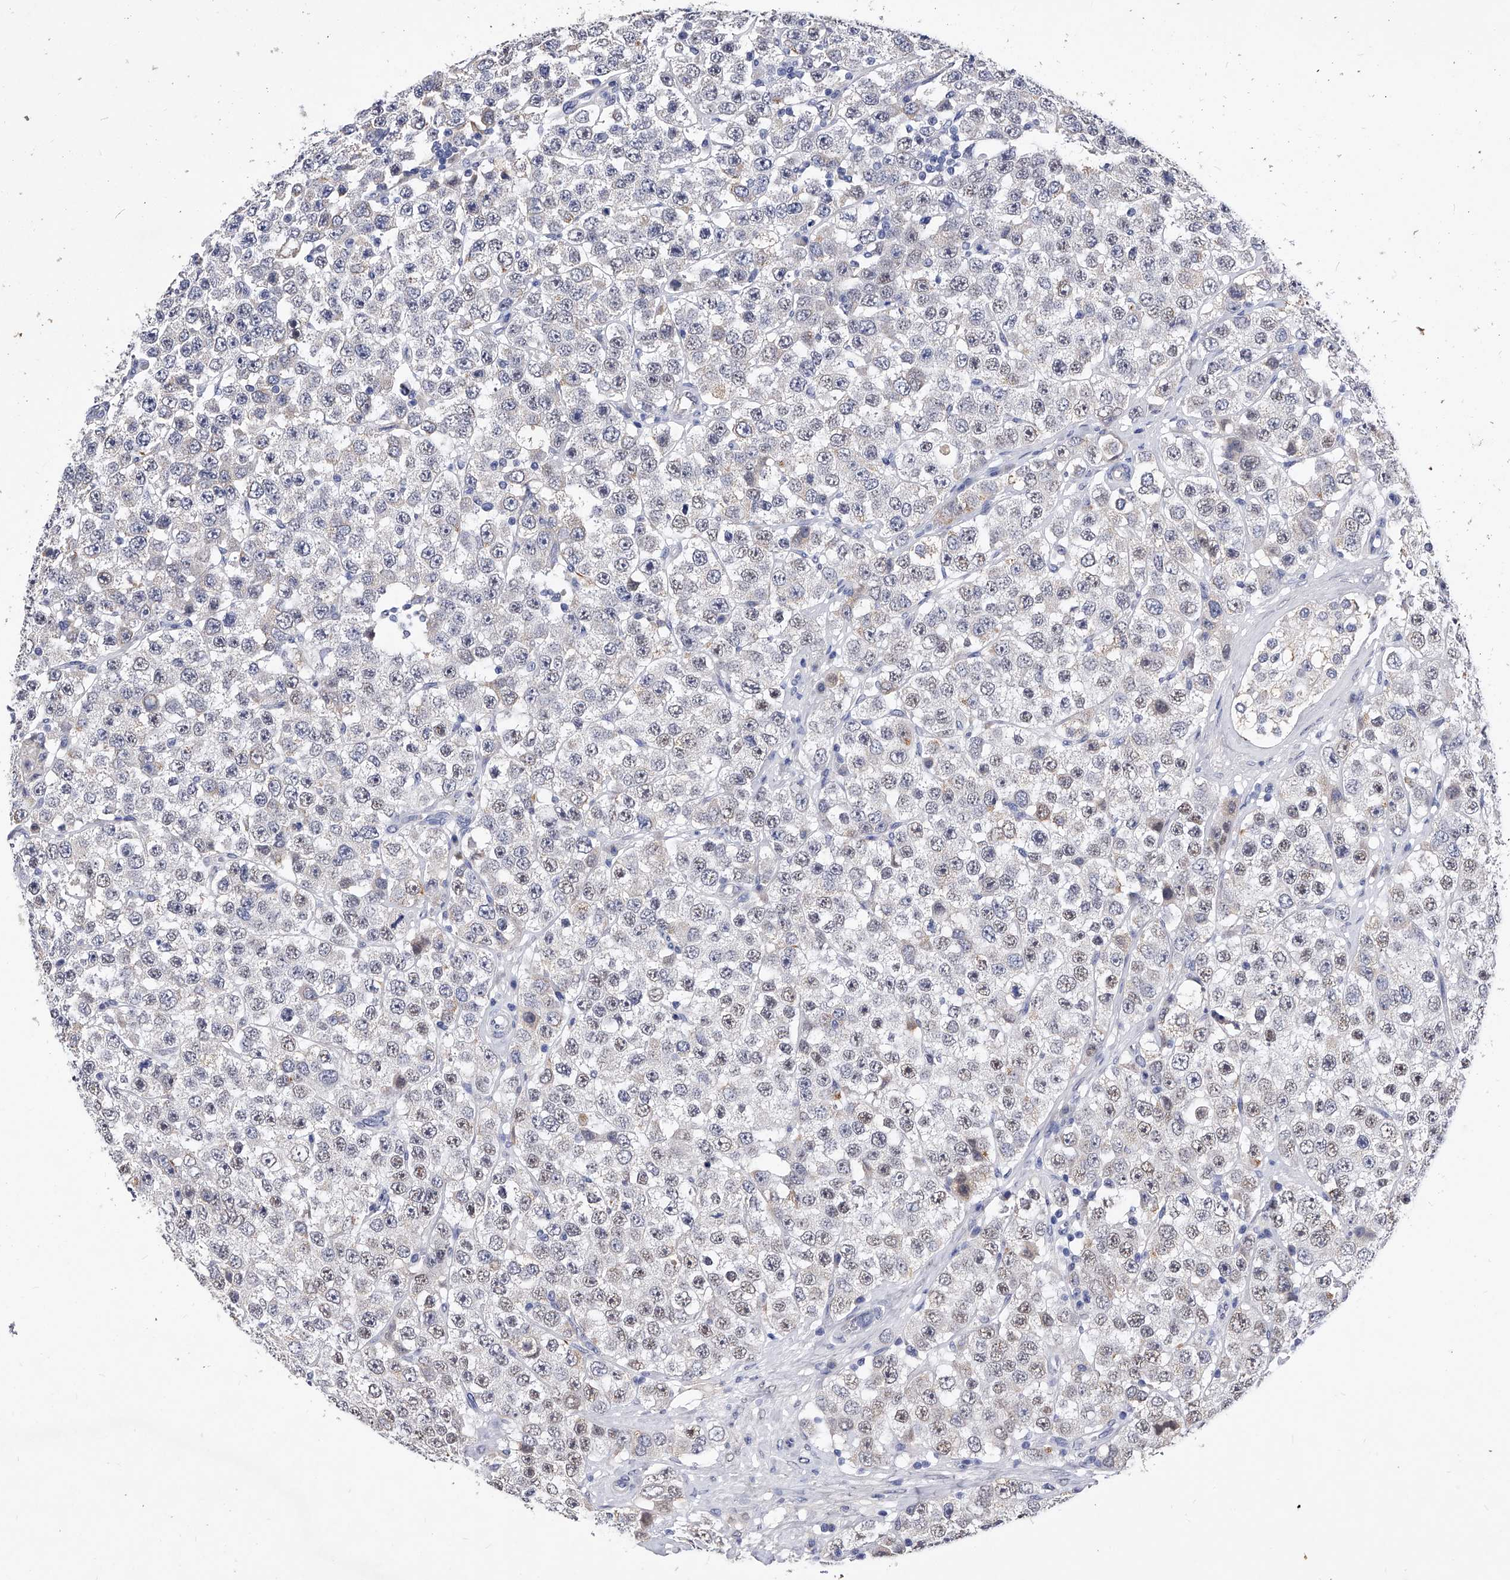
{"staining": {"intensity": "weak", "quantity": "<25%", "location": "nuclear"}, "tissue": "testis cancer", "cell_type": "Tumor cells", "image_type": "cancer", "snomed": [{"axis": "morphology", "description": "Seminoma, NOS"}, {"axis": "topography", "description": "Testis"}], "caption": "This is an immunohistochemistry image of testis cancer. There is no expression in tumor cells.", "gene": "ZNF529", "patient": {"sex": "male", "age": 28}}